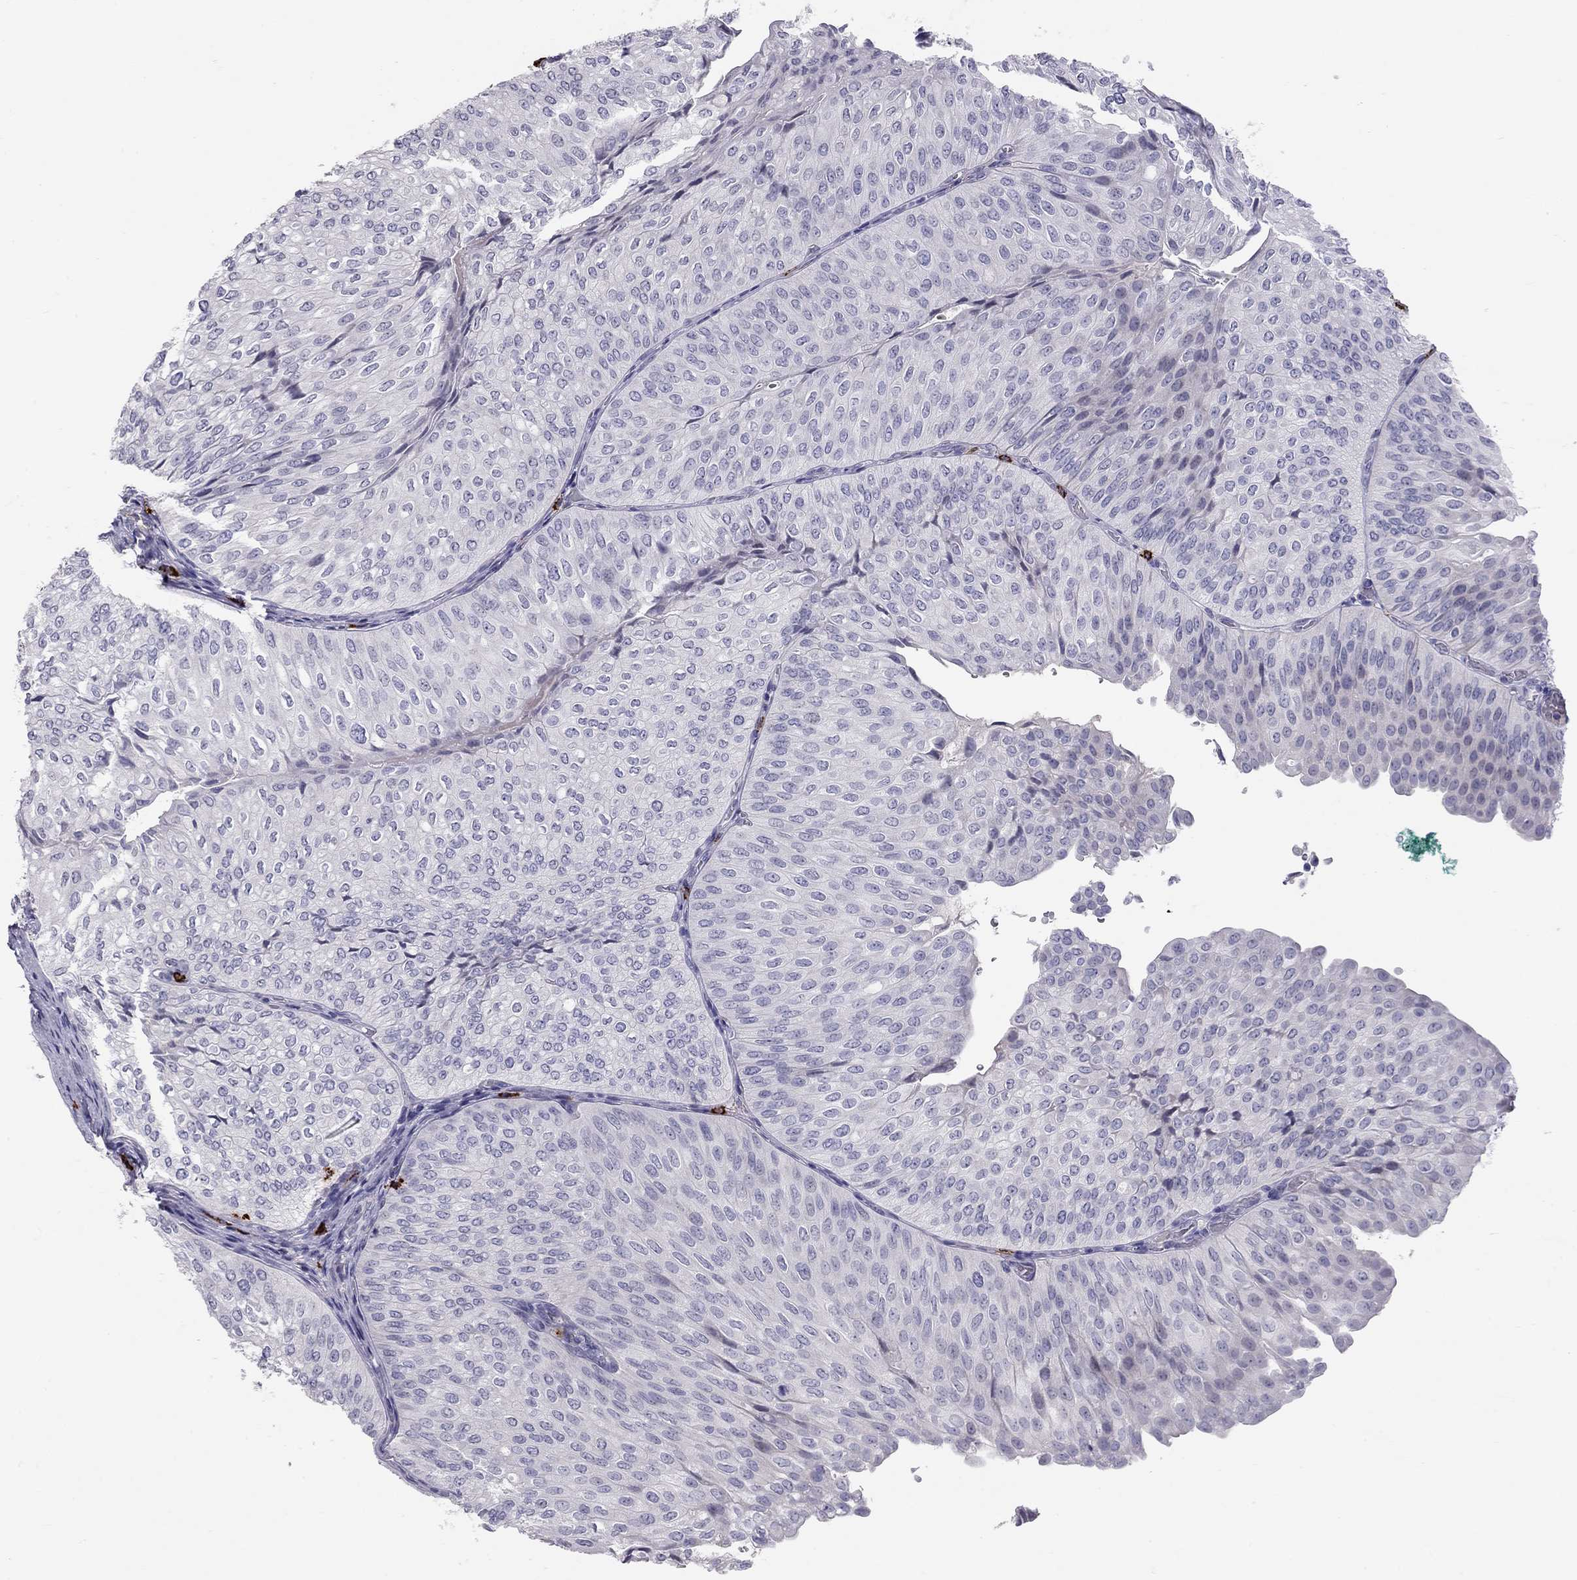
{"staining": {"intensity": "negative", "quantity": "none", "location": "none"}, "tissue": "urothelial cancer", "cell_type": "Tumor cells", "image_type": "cancer", "snomed": [{"axis": "morphology", "description": "Urothelial carcinoma, NOS"}, {"axis": "topography", "description": "Urinary bladder"}], "caption": "This micrograph is of urothelial cancer stained with immunohistochemistry to label a protein in brown with the nuclei are counter-stained blue. There is no positivity in tumor cells.", "gene": "IL17REL", "patient": {"sex": "male", "age": 62}}